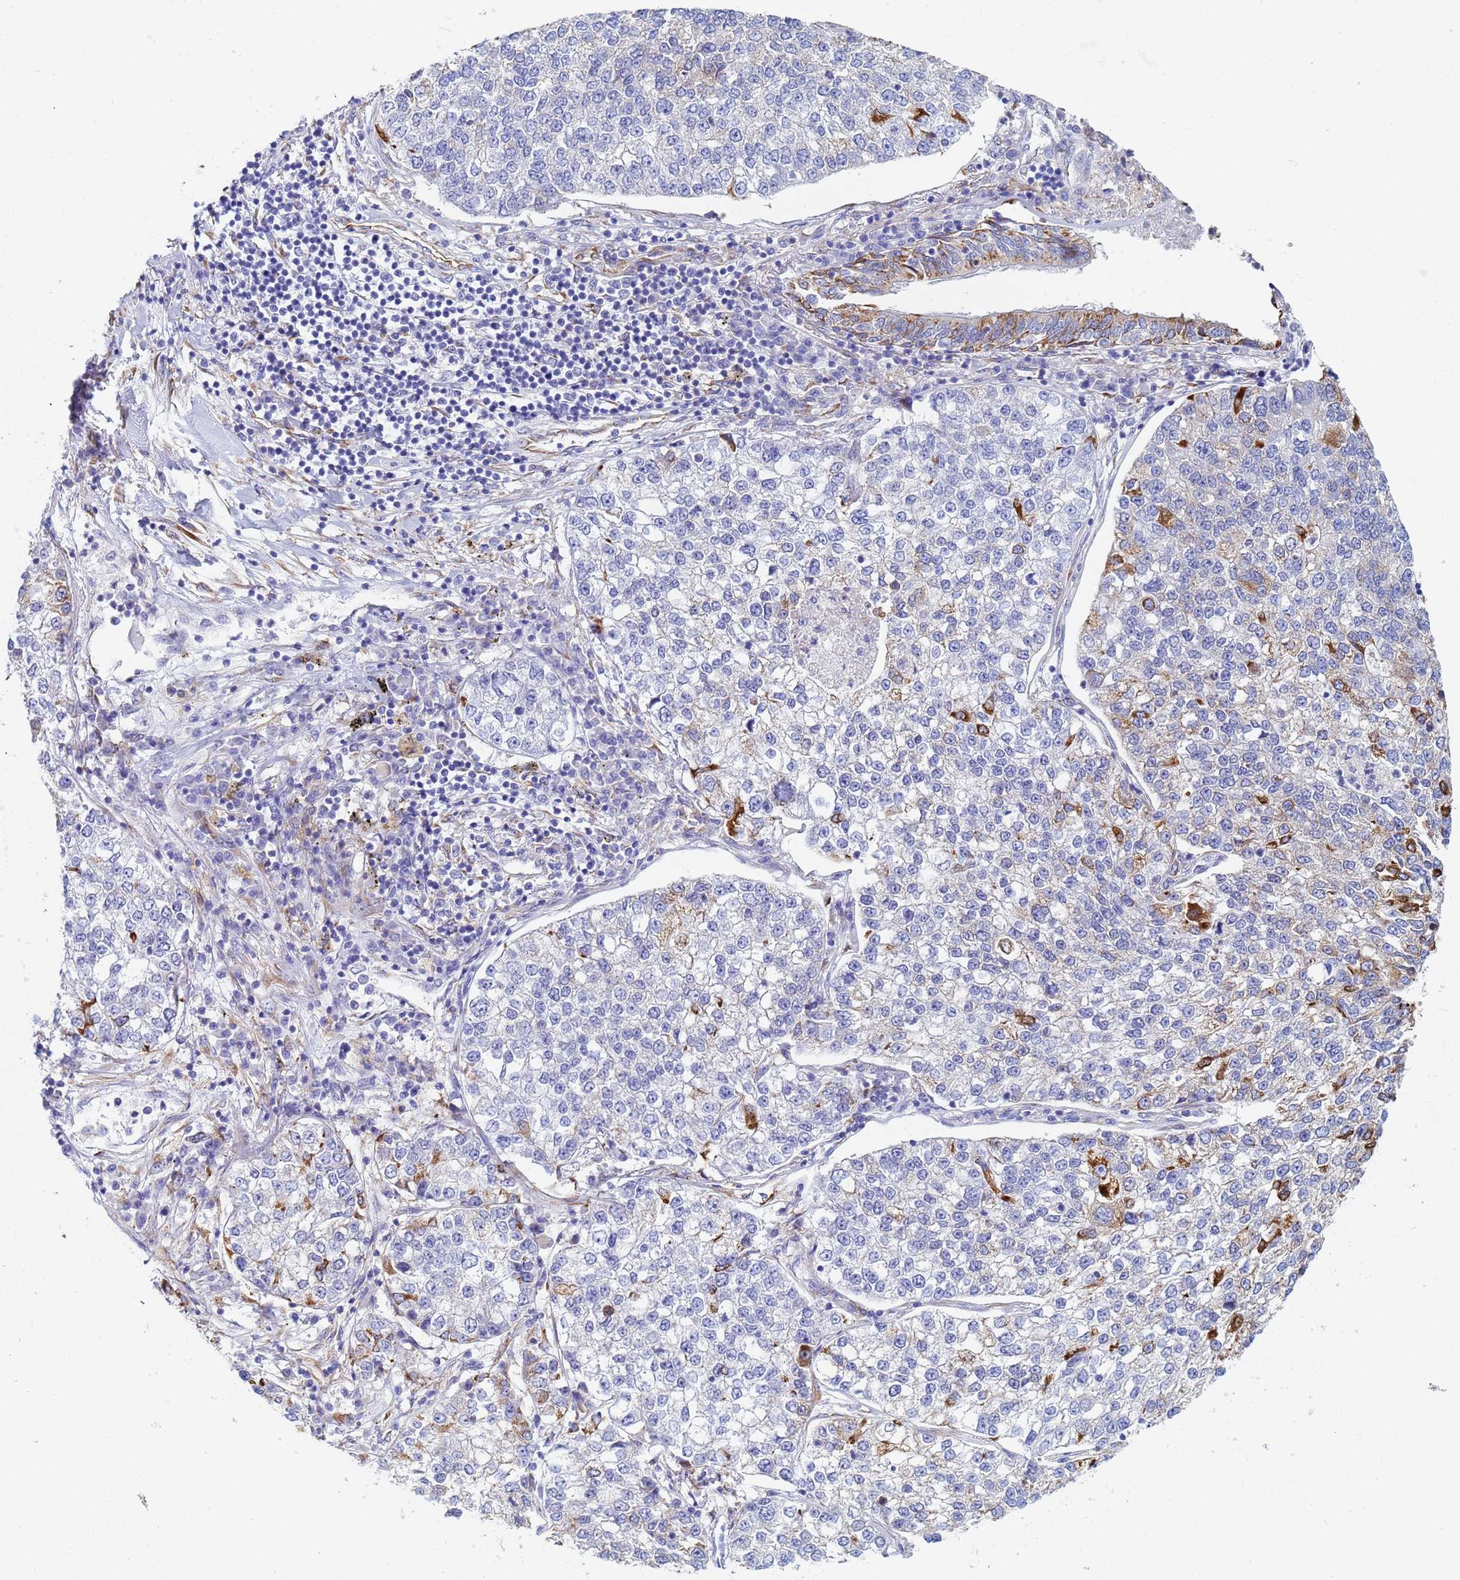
{"staining": {"intensity": "moderate", "quantity": "<25%", "location": "cytoplasmic/membranous"}, "tissue": "lung cancer", "cell_type": "Tumor cells", "image_type": "cancer", "snomed": [{"axis": "morphology", "description": "Adenocarcinoma, NOS"}, {"axis": "topography", "description": "Lung"}], "caption": "Lung cancer stained for a protein (brown) exhibits moderate cytoplasmic/membranous positive staining in about <25% of tumor cells.", "gene": "GDAP2", "patient": {"sex": "male", "age": 49}}